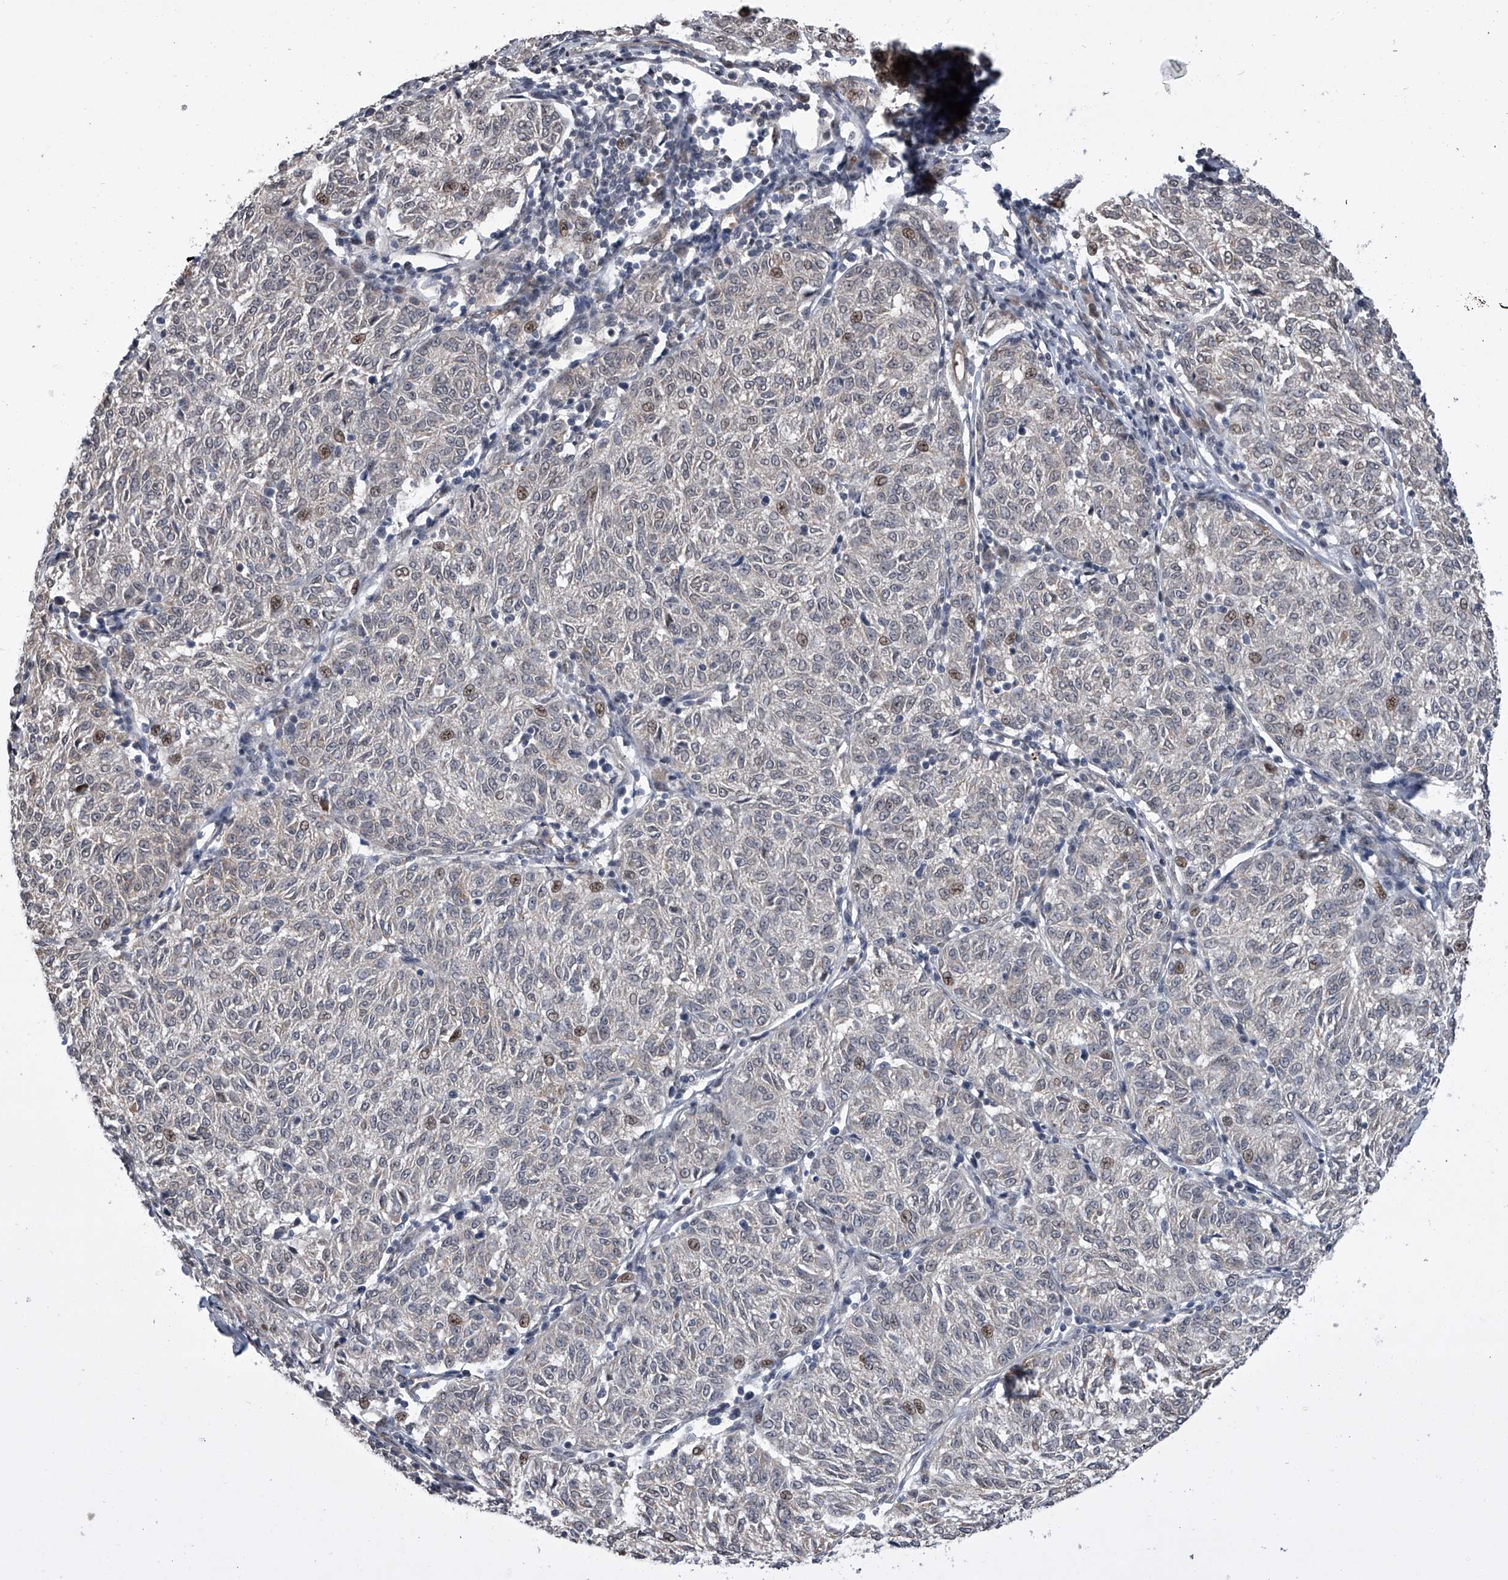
{"staining": {"intensity": "weak", "quantity": "<25%", "location": "nuclear"}, "tissue": "melanoma", "cell_type": "Tumor cells", "image_type": "cancer", "snomed": [{"axis": "morphology", "description": "Malignant melanoma, NOS"}, {"axis": "topography", "description": "Skin"}], "caption": "A histopathology image of melanoma stained for a protein shows no brown staining in tumor cells.", "gene": "ZNF426", "patient": {"sex": "female", "age": 72}}